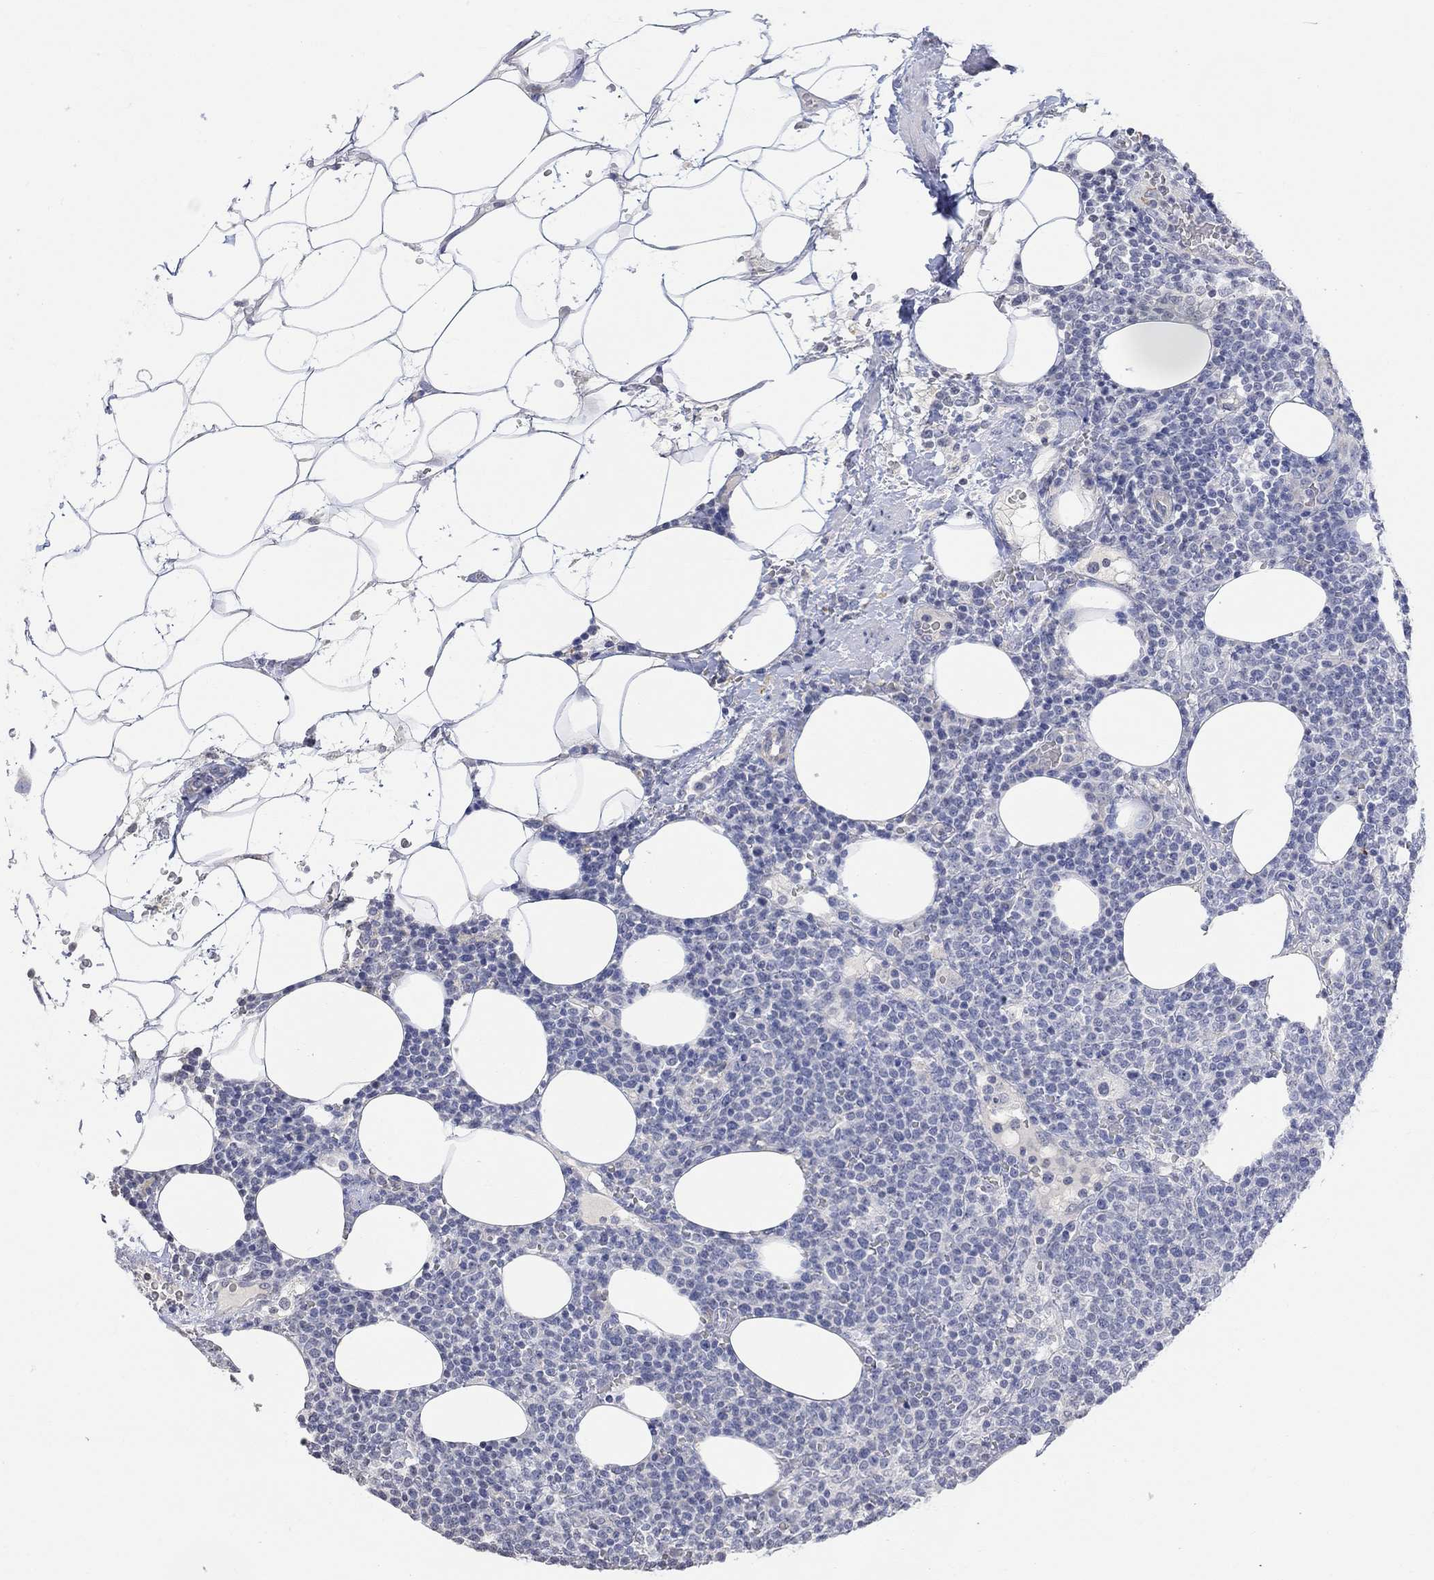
{"staining": {"intensity": "negative", "quantity": "none", "location": "none"}, "tissue": "lymphoma", "cell_type": "Tumor cells", "image_type": "cancer", "snomed": [{"axis": "morphology", "description": "Malignant lymphoma, non-Hodgkin's type, High grade"}, {"axis": "topography", "description": "Lymph node"}], "caption": "This is an immunohistochemistry (IHC) photomicrograph of lymphoma. There is no expression in tumor cells.", "gene": "TMEM255A", "patient": {"sex": "male", "age": 61}}